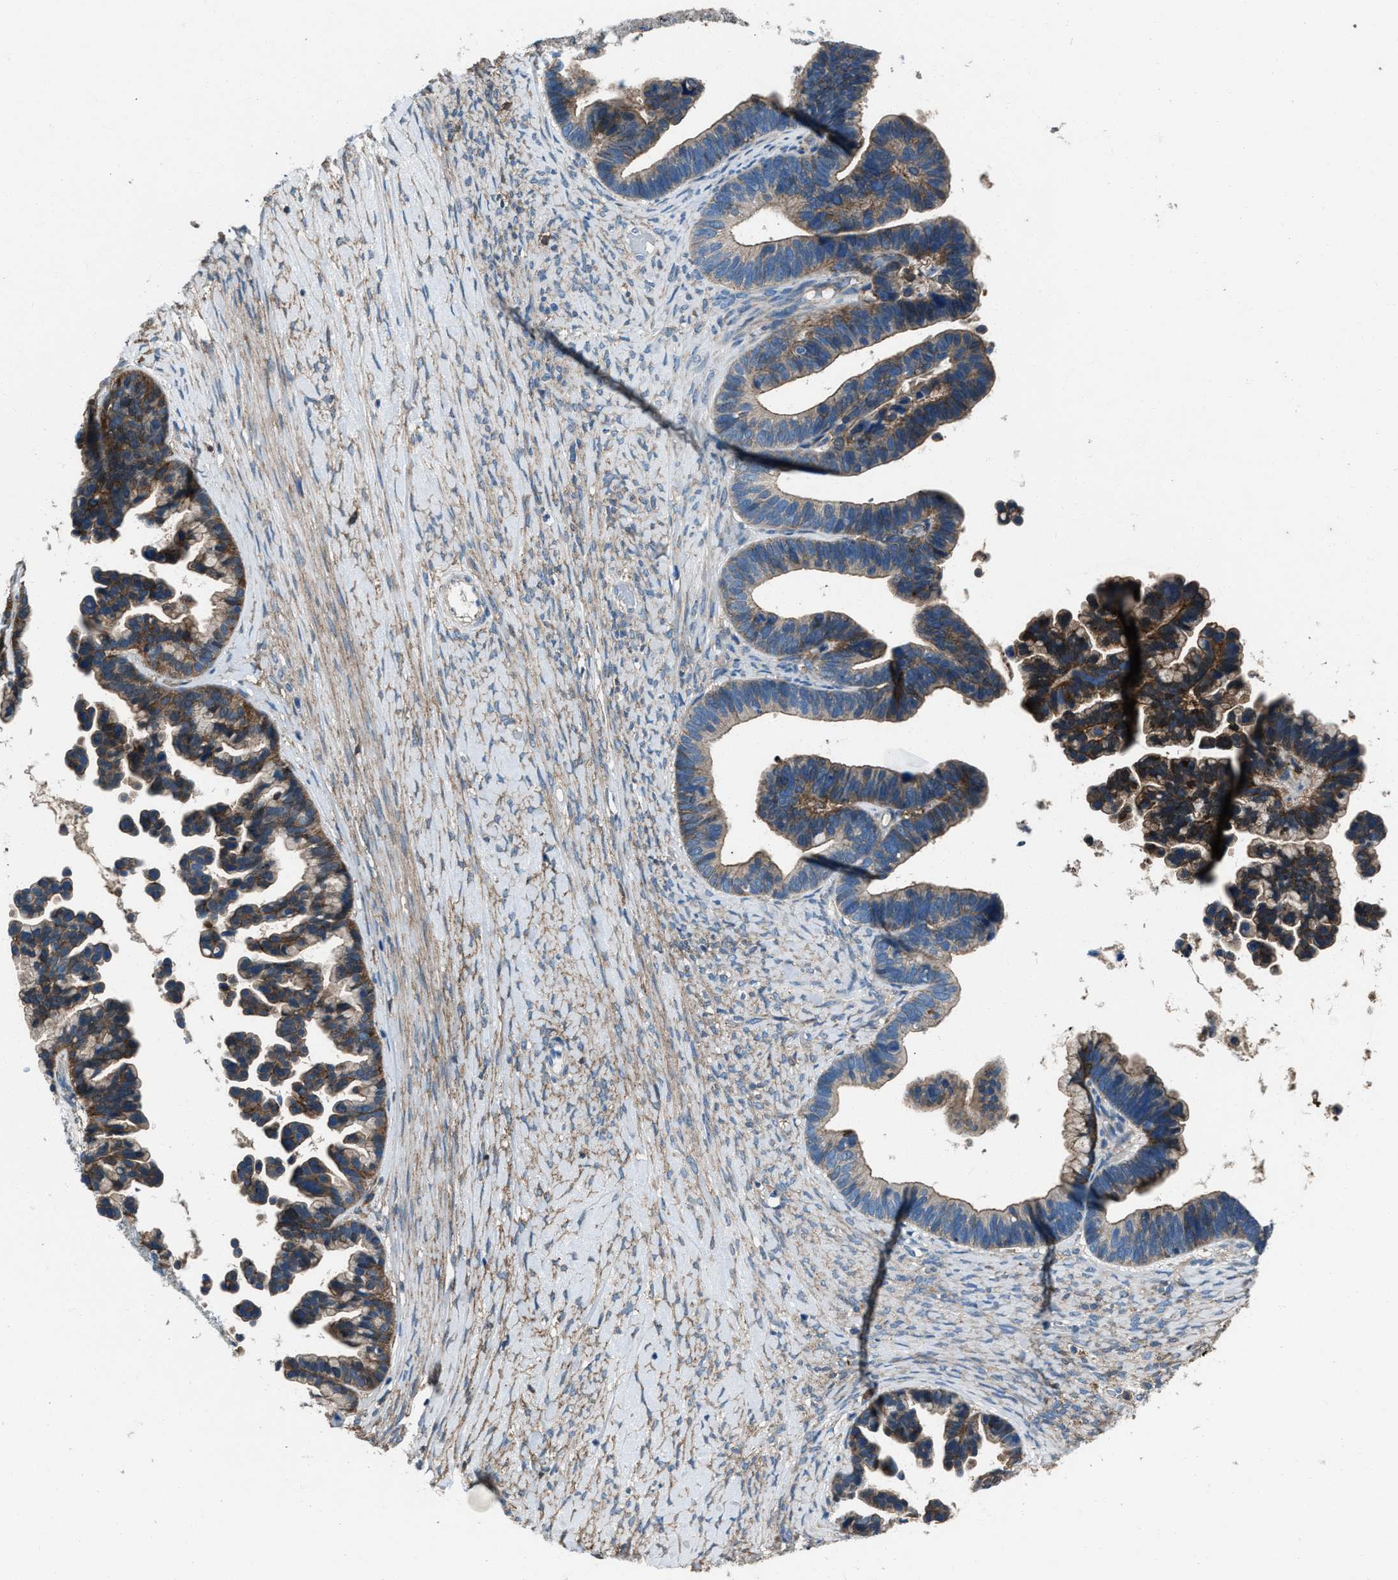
{"staining": {"intensity": "moderate", "quantity": ">75%", "location": "cytoplasmic/membranous"}, "tissue": "ovarian cancer", "cell_type": "Tumor cells", "image_type": "cancer", "snomed": [{"axis": "morphology", "description": "Cystadenocarcinoma, serous, NOS"}, {"axis": "topography", "description": "Ovary"}], "caption": "Immunohistochemical staining of ovarian cancer demonstrates moderate cytoplasmic/membranous protein staining in about >75% of tumor cells.", "gene": "SVIL", "patient": {"sex": "female", "age": 56}}